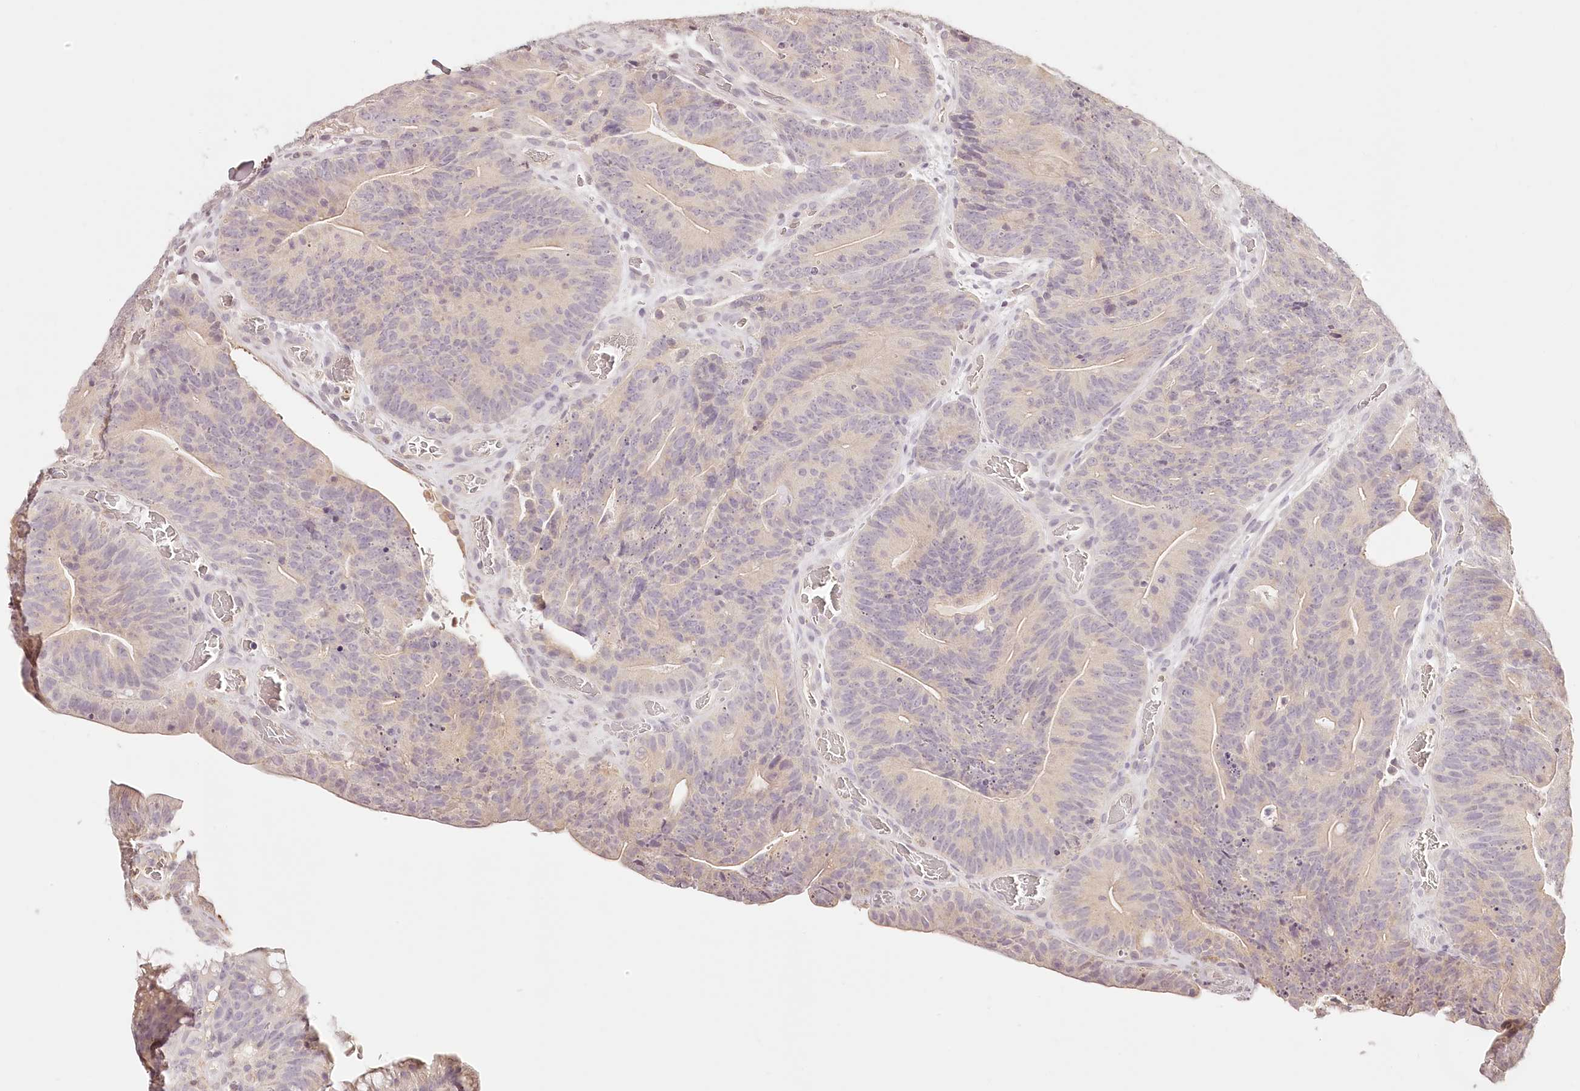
{"staining": {"intensity": "weak", "quantity": "<25%", "location": "cytoplasmic/membranous"}, "tissue": "colorectal cancer", "cell_type": "Tumor cells", "image_type": "cancer", "snomed": [{"axis": "morphology", "description": "Normal tissue, NOS"}, {"axis": "topography", "description": "Colon"}], "caption": "Colorectal cancer stained for a protein using immunohistochemistry shows no positivity tumor cells.", "gene": "SYNGR1", "patient": {"sex": "female", "age": 82}}